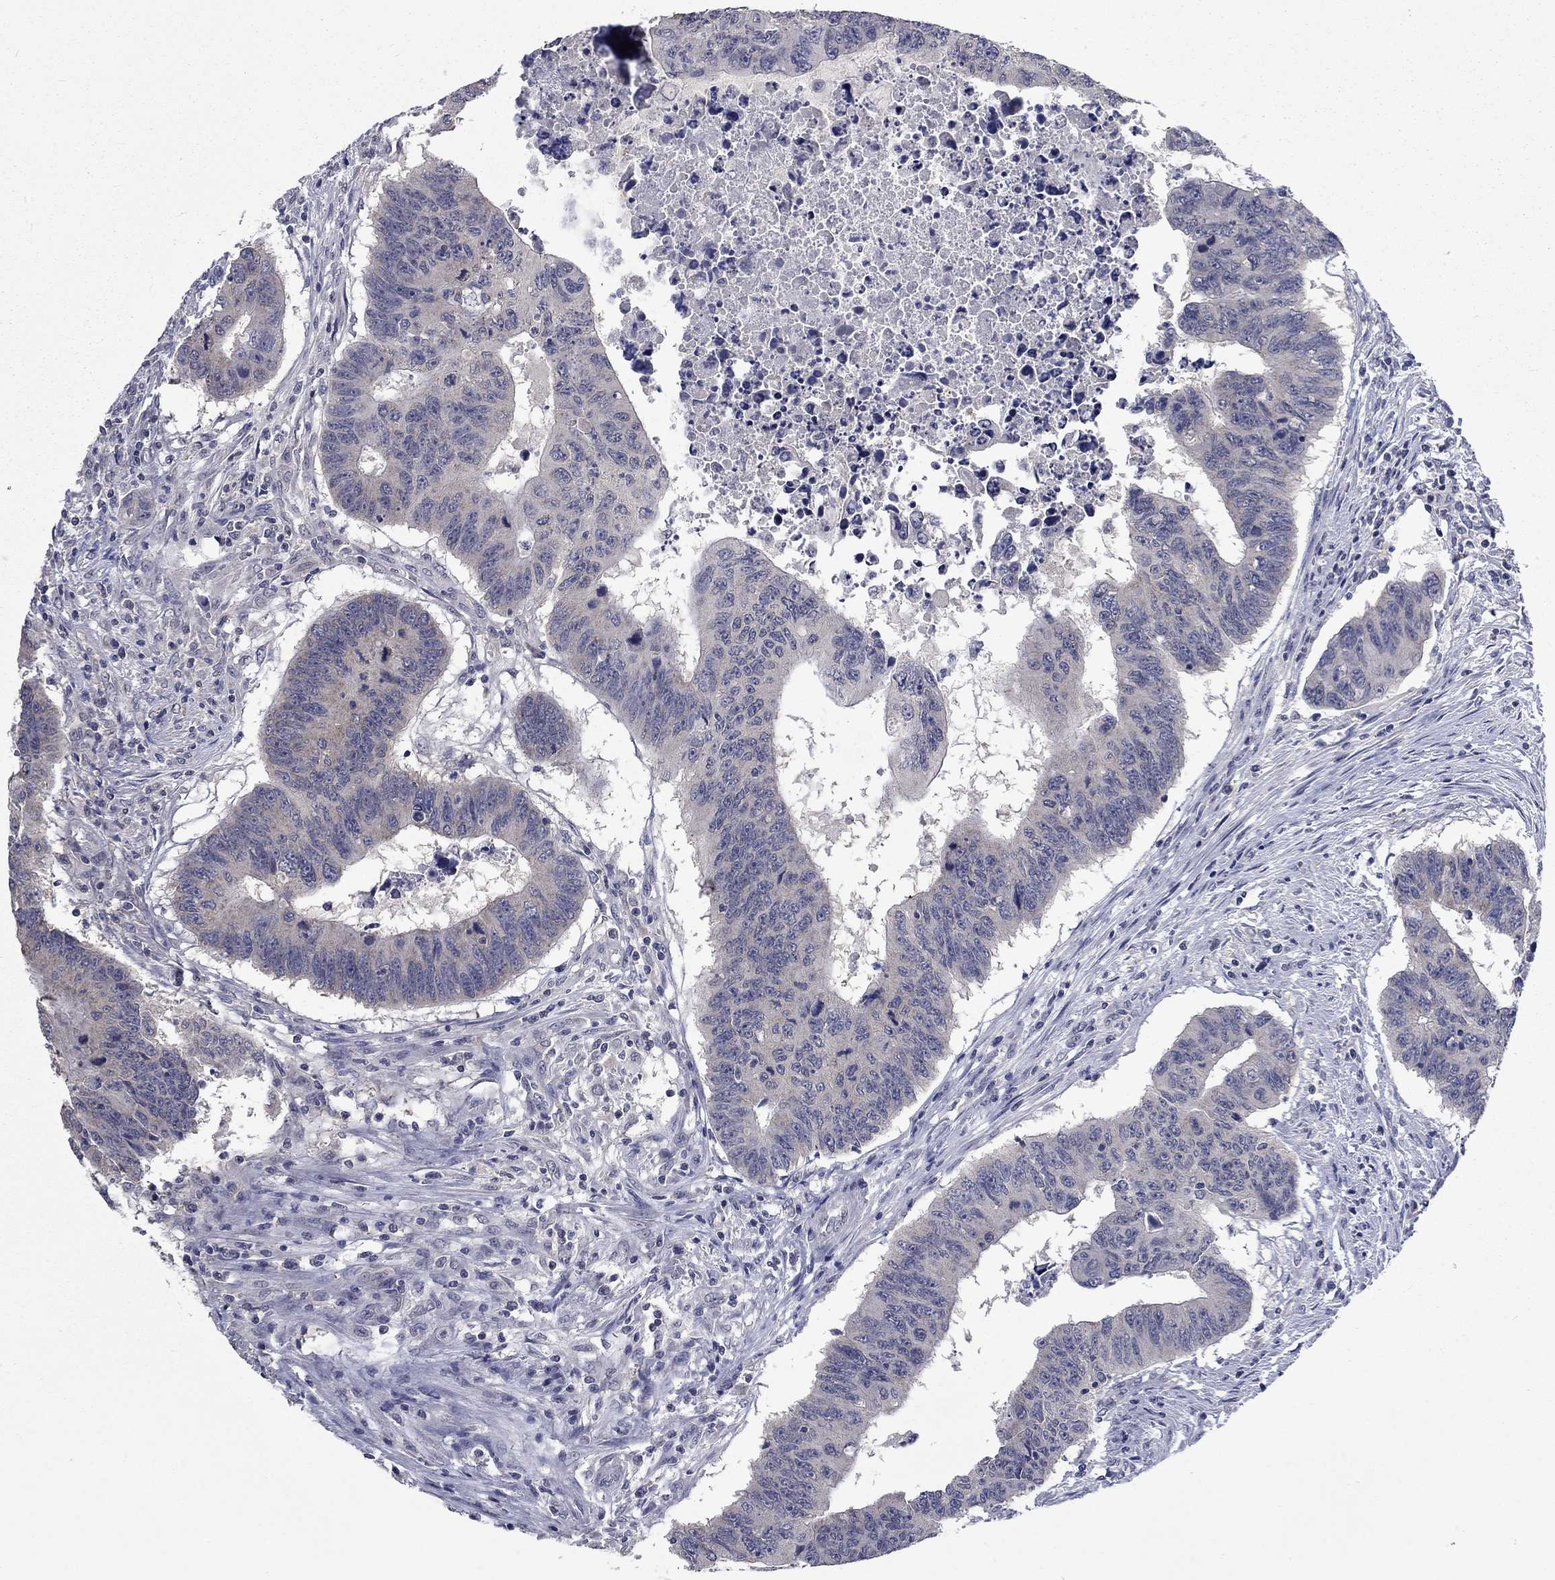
{"staining": {"intensity": "negative", "quantity": "none", "location": "none"}, "tissue": "colorectal cancer", "cell_type": "Tumor cells", "image_type": "cancer", "snomed": [{"axis": "morphology", "description": "Adenocarcinoma, NOS"}, {"axis": "topography", "description": "Rectum"}], "caption": "IHC photomicrograph of neoplastic tissue: colorectal cancer (adenocarcinoma) stained with DAB (3,3'-diaminobenzidine) shows no significant protein staining in tumor cells. (DAB immunohistochemistry with hematoxylin counter stain).", "gene": "SPATA33", "patient": {"sex": "female", "age": 85}}